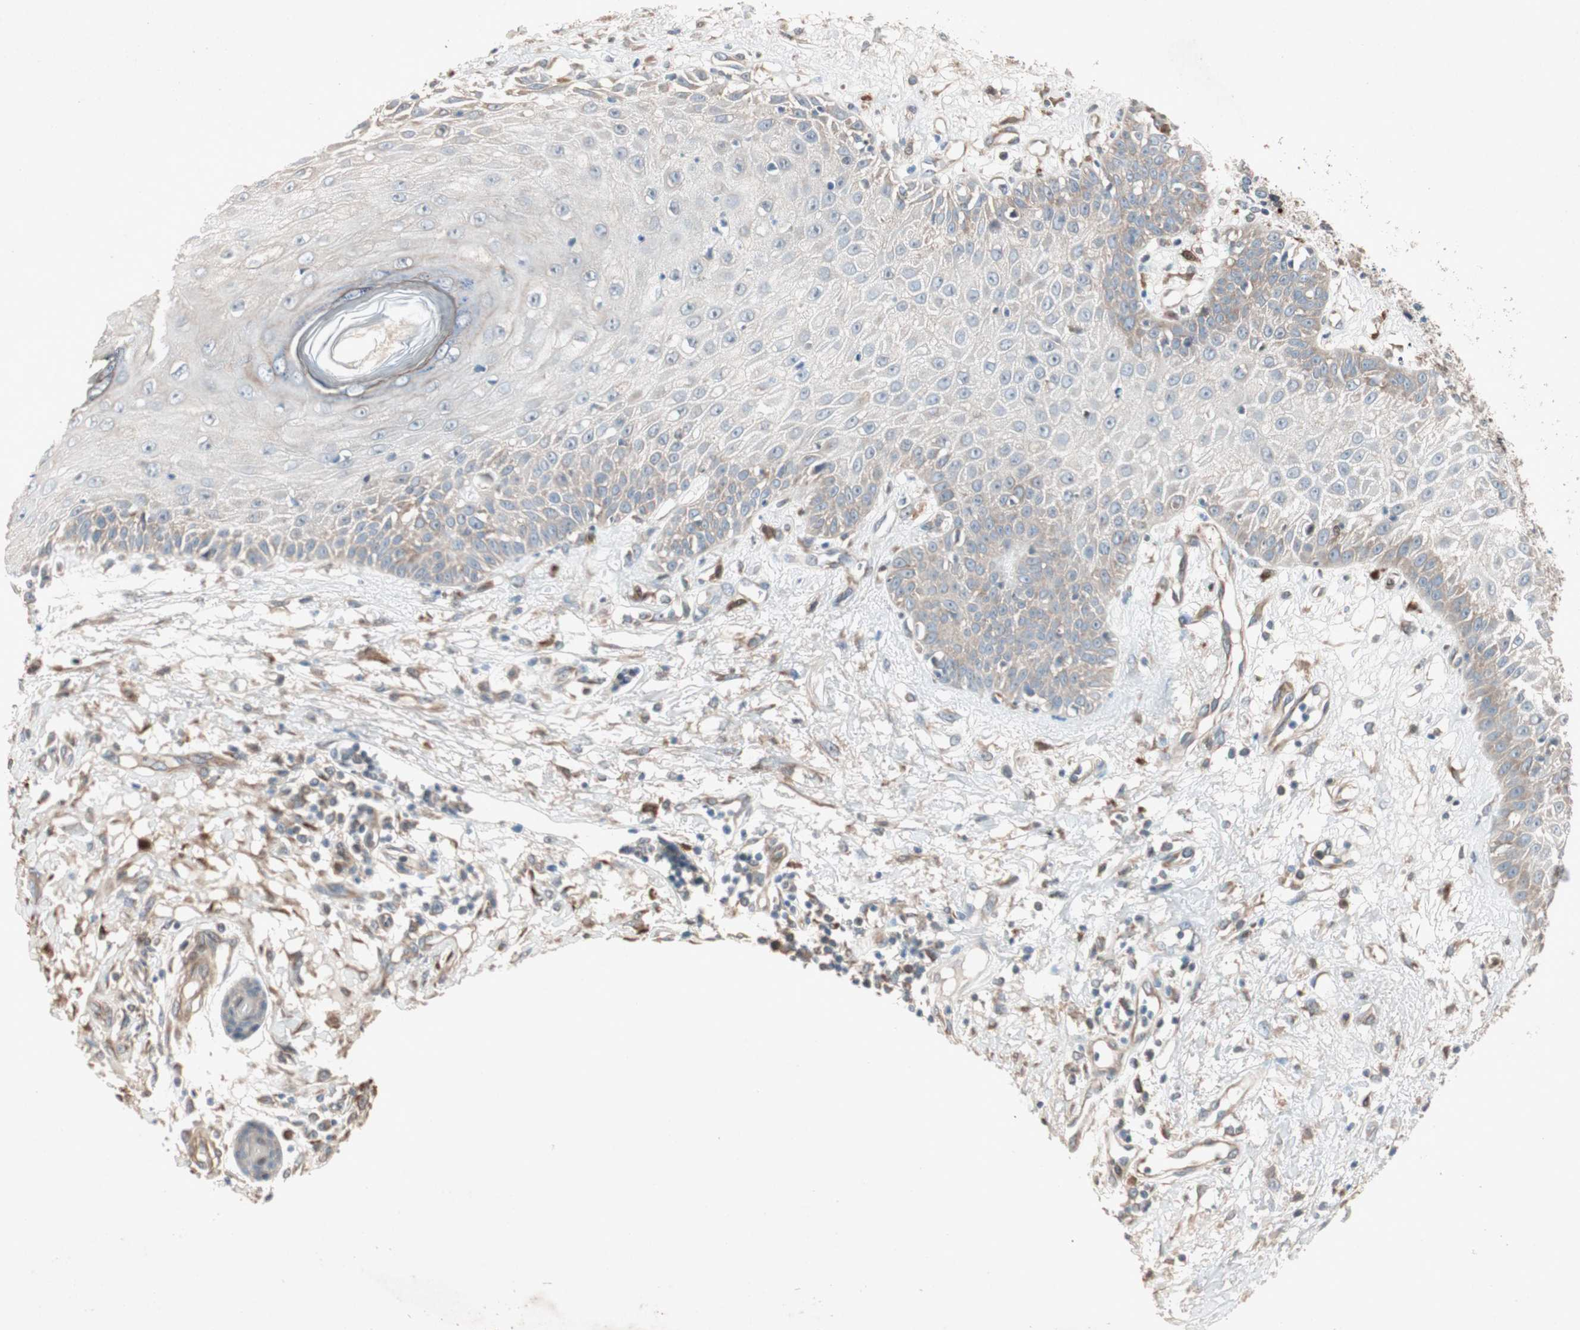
{"staining": {"intensity": "weak", "quantity": "<25%", "location": "cytoplasmic/membranous"}, "tissue": "skin cancer", "cell_type": "Tumor cells", "image_type": "cancer", "snomed": [{"axis": "morphology", "description": "Squamous cell carcinoma, NOS"}, {"axis": "topography", "description": "Skin"}], "caption": "Protein analysis of squamous cell carcinoma (skin) shows no significant expression in tumor cells.", "gene": "SDSL", "patient": {"sex": "female", "age": 78}}